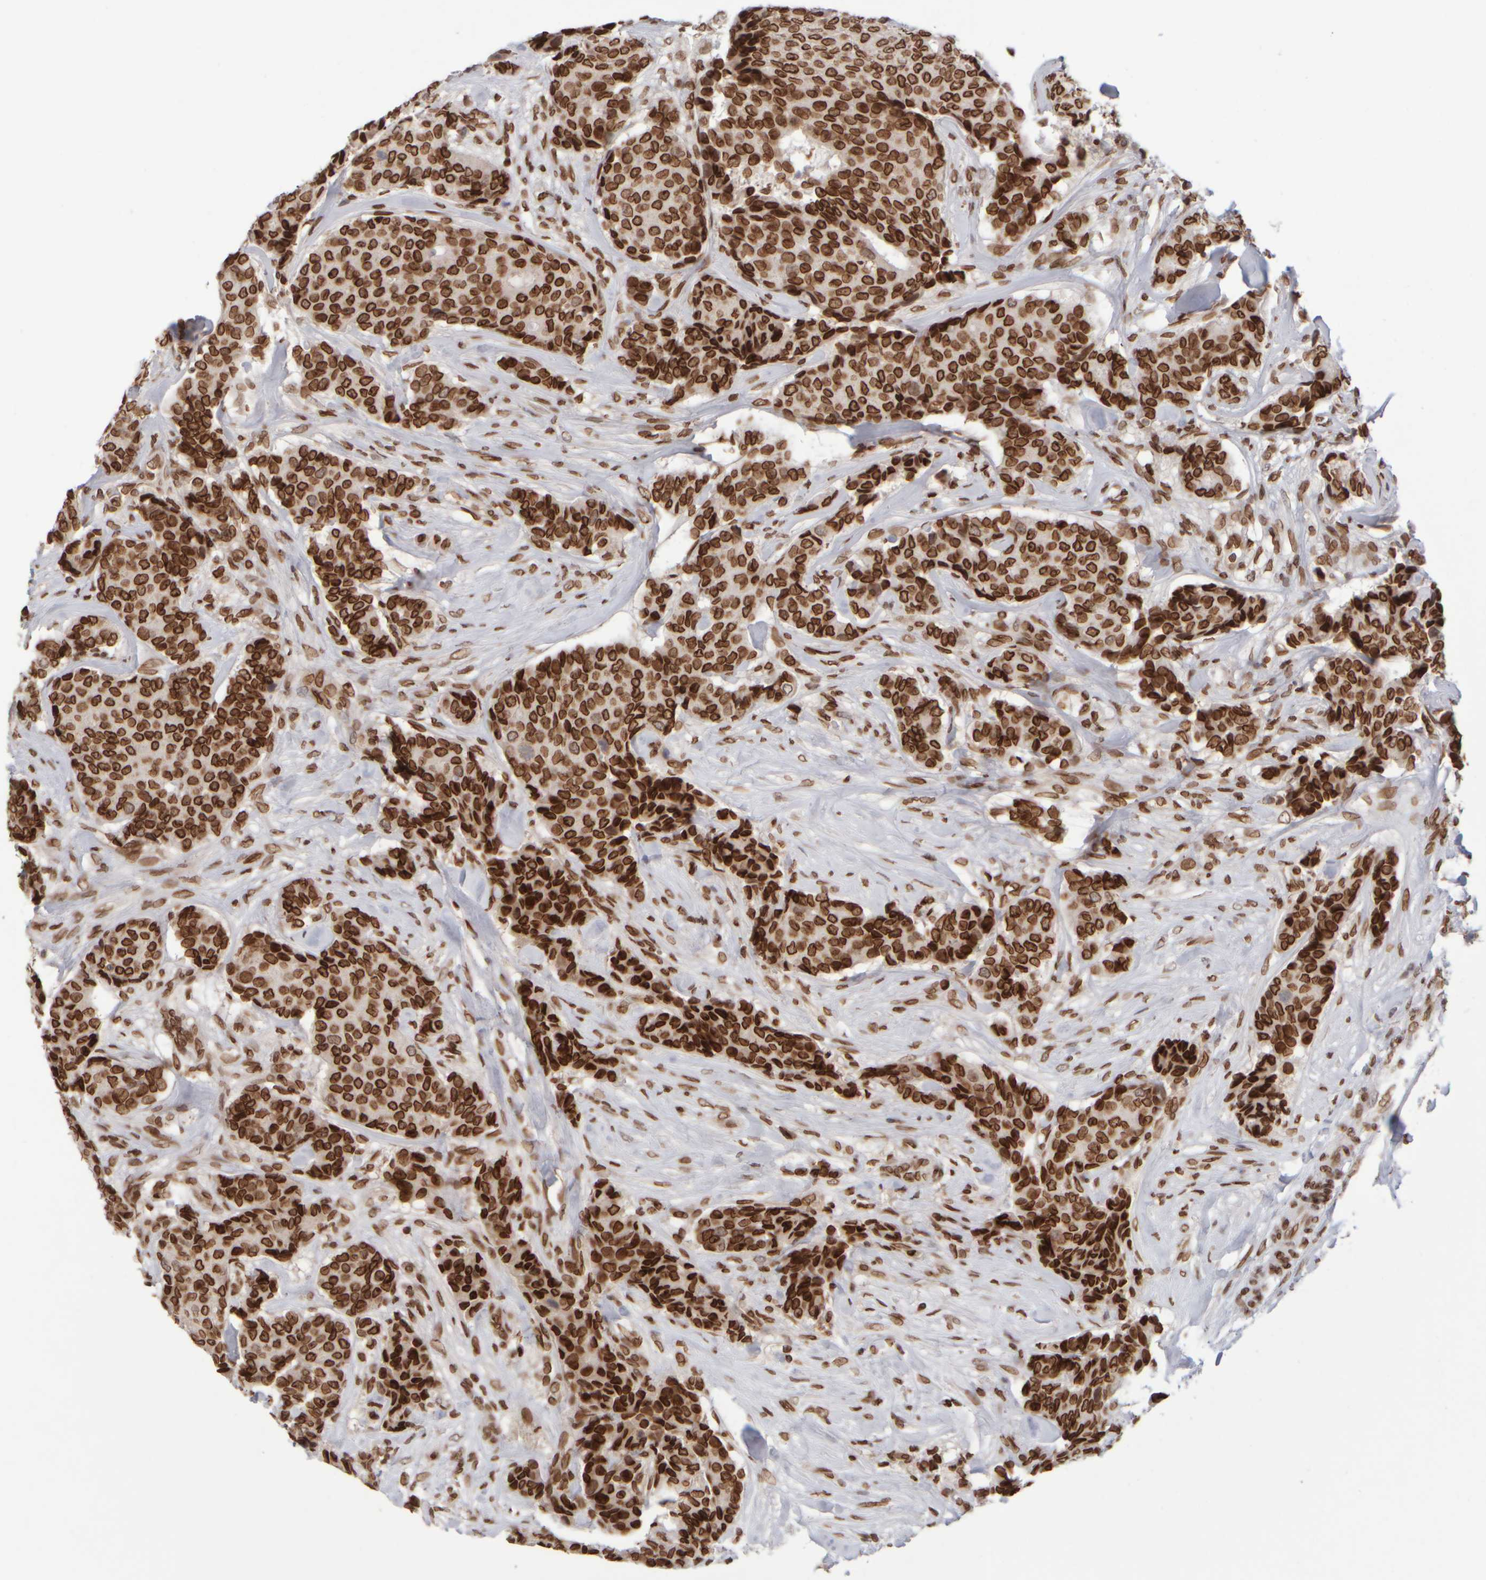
{"staining": {"intensity": "strong", "quantity": ">75%", "location": "cytoplasmic/membranous,nuclear"}, "tissue": "breast cancer", "cell_type": "Tumor cells", "image_type": "cancer", "snomed": [{"axis": "morphology", "description": "Duct carcinoma"}, {"axis": "topography", "description": "Breast"}], "caption": "The micrograph displays a brown stain indicating the presence of a protein in the cytoplasmic/membranous and nuclear of tumor cells in breast invasive ductal carcinoma. Immunohistochemistry (ihc) stains the protein of interest in brown and the nuclei are stained blue.", "gene": "ZC3HC1", "patient": {"sex": "female", "age": 75}}